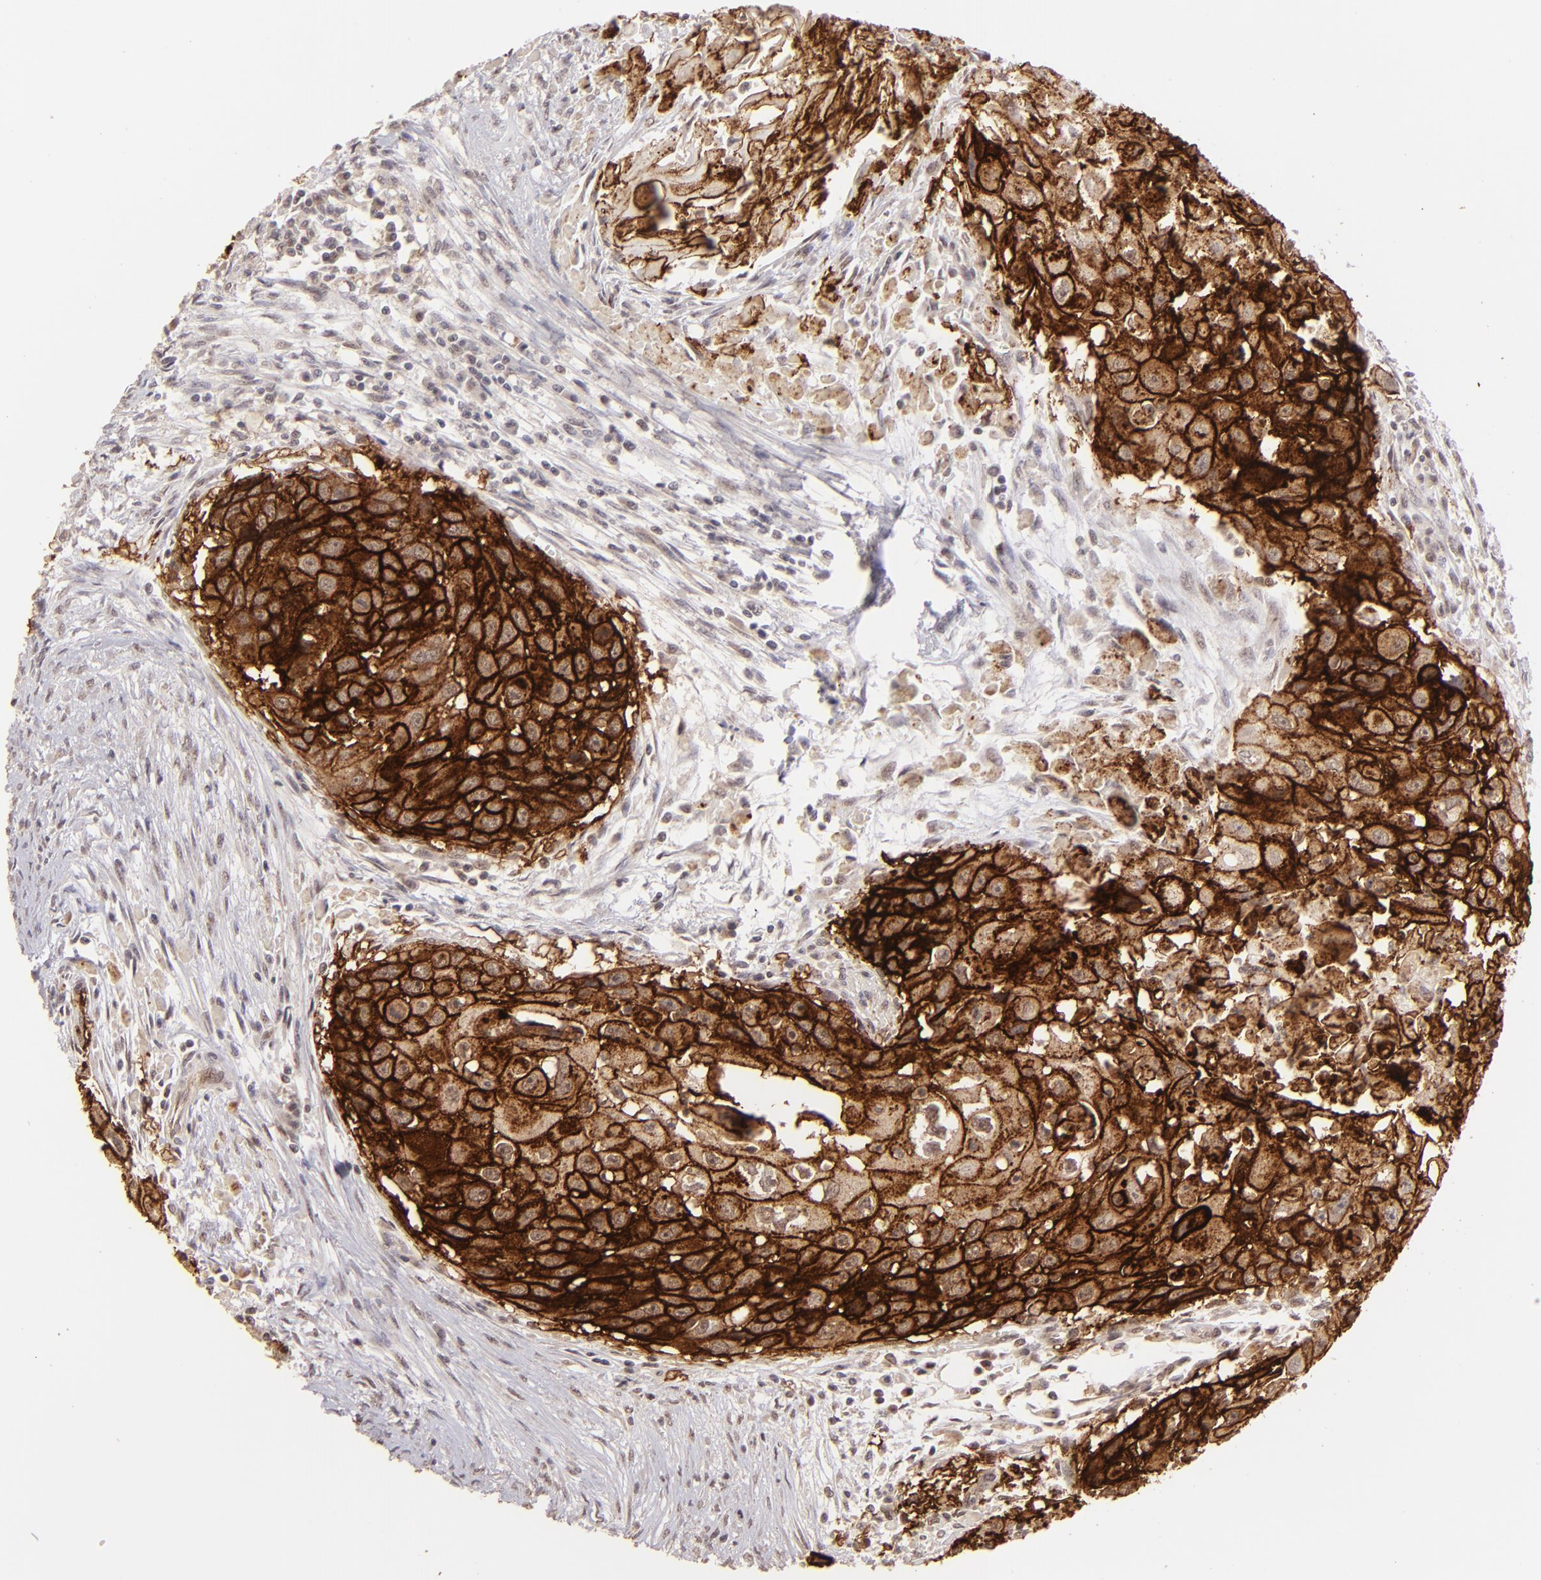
{"staining": {"intensity": "strong", "quantity": ">75%", "location": "cytoplasmic/membranous"}, "tissue": "head and neck cancer", "cell_type": "Tumor cells", "image_type": "cancer", "snomed": [{"axis": "morphology", "description": "Squamous cell carcinoma, NOS"}, {"axis": "topography", "description": "Head-Neck"}], "caption": "The photomicrograph exhibits immunohistochemical staining of head and neck squamous cell carcinoma. There is strong cytoplasmic/membranous expression is appreciated in approximately >75% of tumor cells. The staining was performed using DAB (3,3'-diaminobenzidine), with brown indicating positive protein expression. Nuclei are stained blue with hematoxylin.", "gene": "CLDN1", "patient": {"sex": "male", "age": 64}}